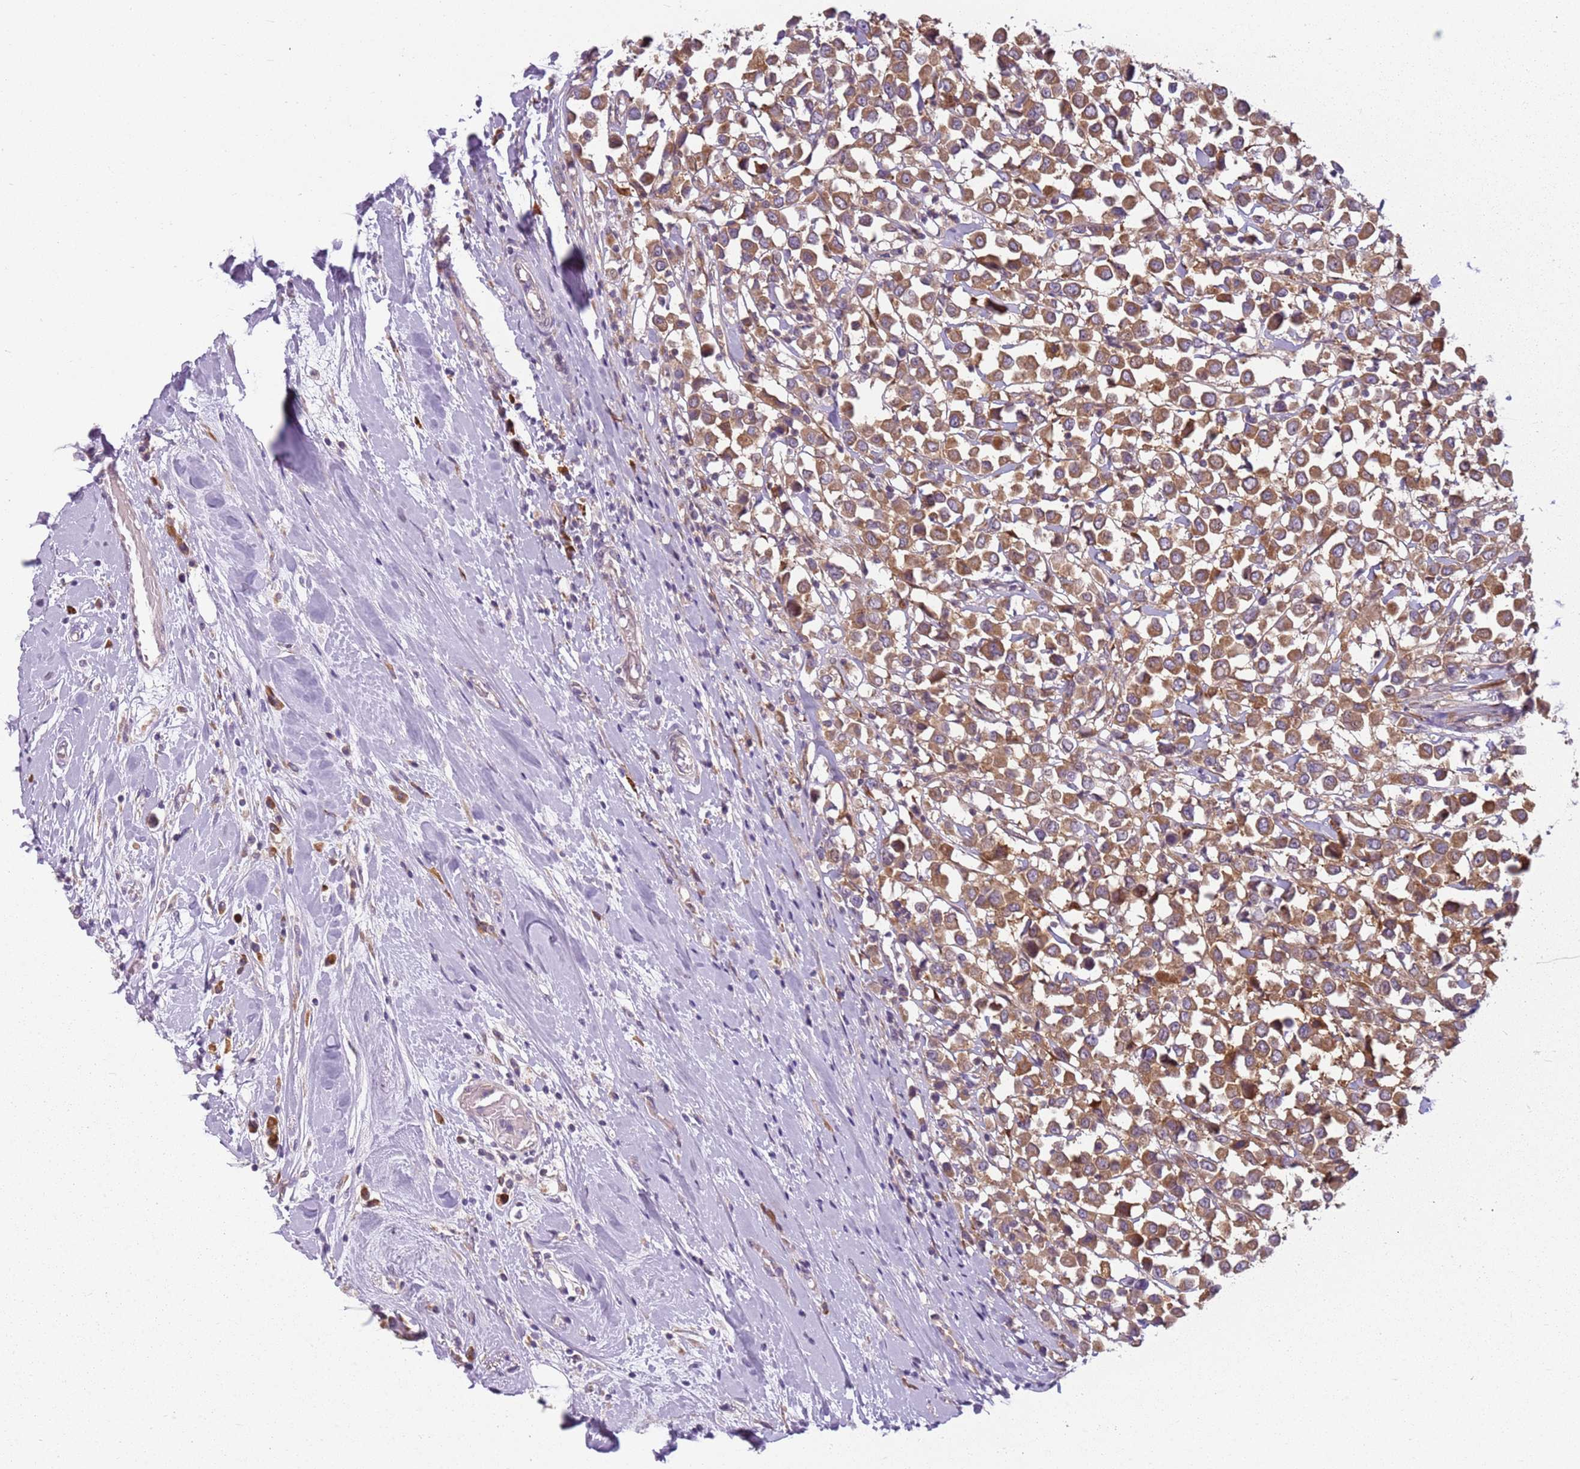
{"staining": {"intensity": "moderate", "quantity": ">75%", "location": "cytoplasmic/membranous"}, "tissue": "breast cancer", "cell_type": "Tumor cells", "image_type": "cancer", "snomed": [{"axis": "morphology", "description": "Duct carcinoma"}, {"axis": "topography", "description": "Breast"}], "caption": "Immunohistochemistry (IHC) staining of breast cancer (invasive ductal carcinoma), which shows medium levels of moderate cytoplasmic/membranous expression in approximately >75% of tumor cells indicating moderate cytoplasmic/membranous protein positivity. The staining was performed using DAB (3,3'-diaminobenzidine) (brown) for protein detection and nuclei were counterstained in hematoxylin (blue).", "gene": "RPS28", "patient": {"sex": "female", "age": 61}}